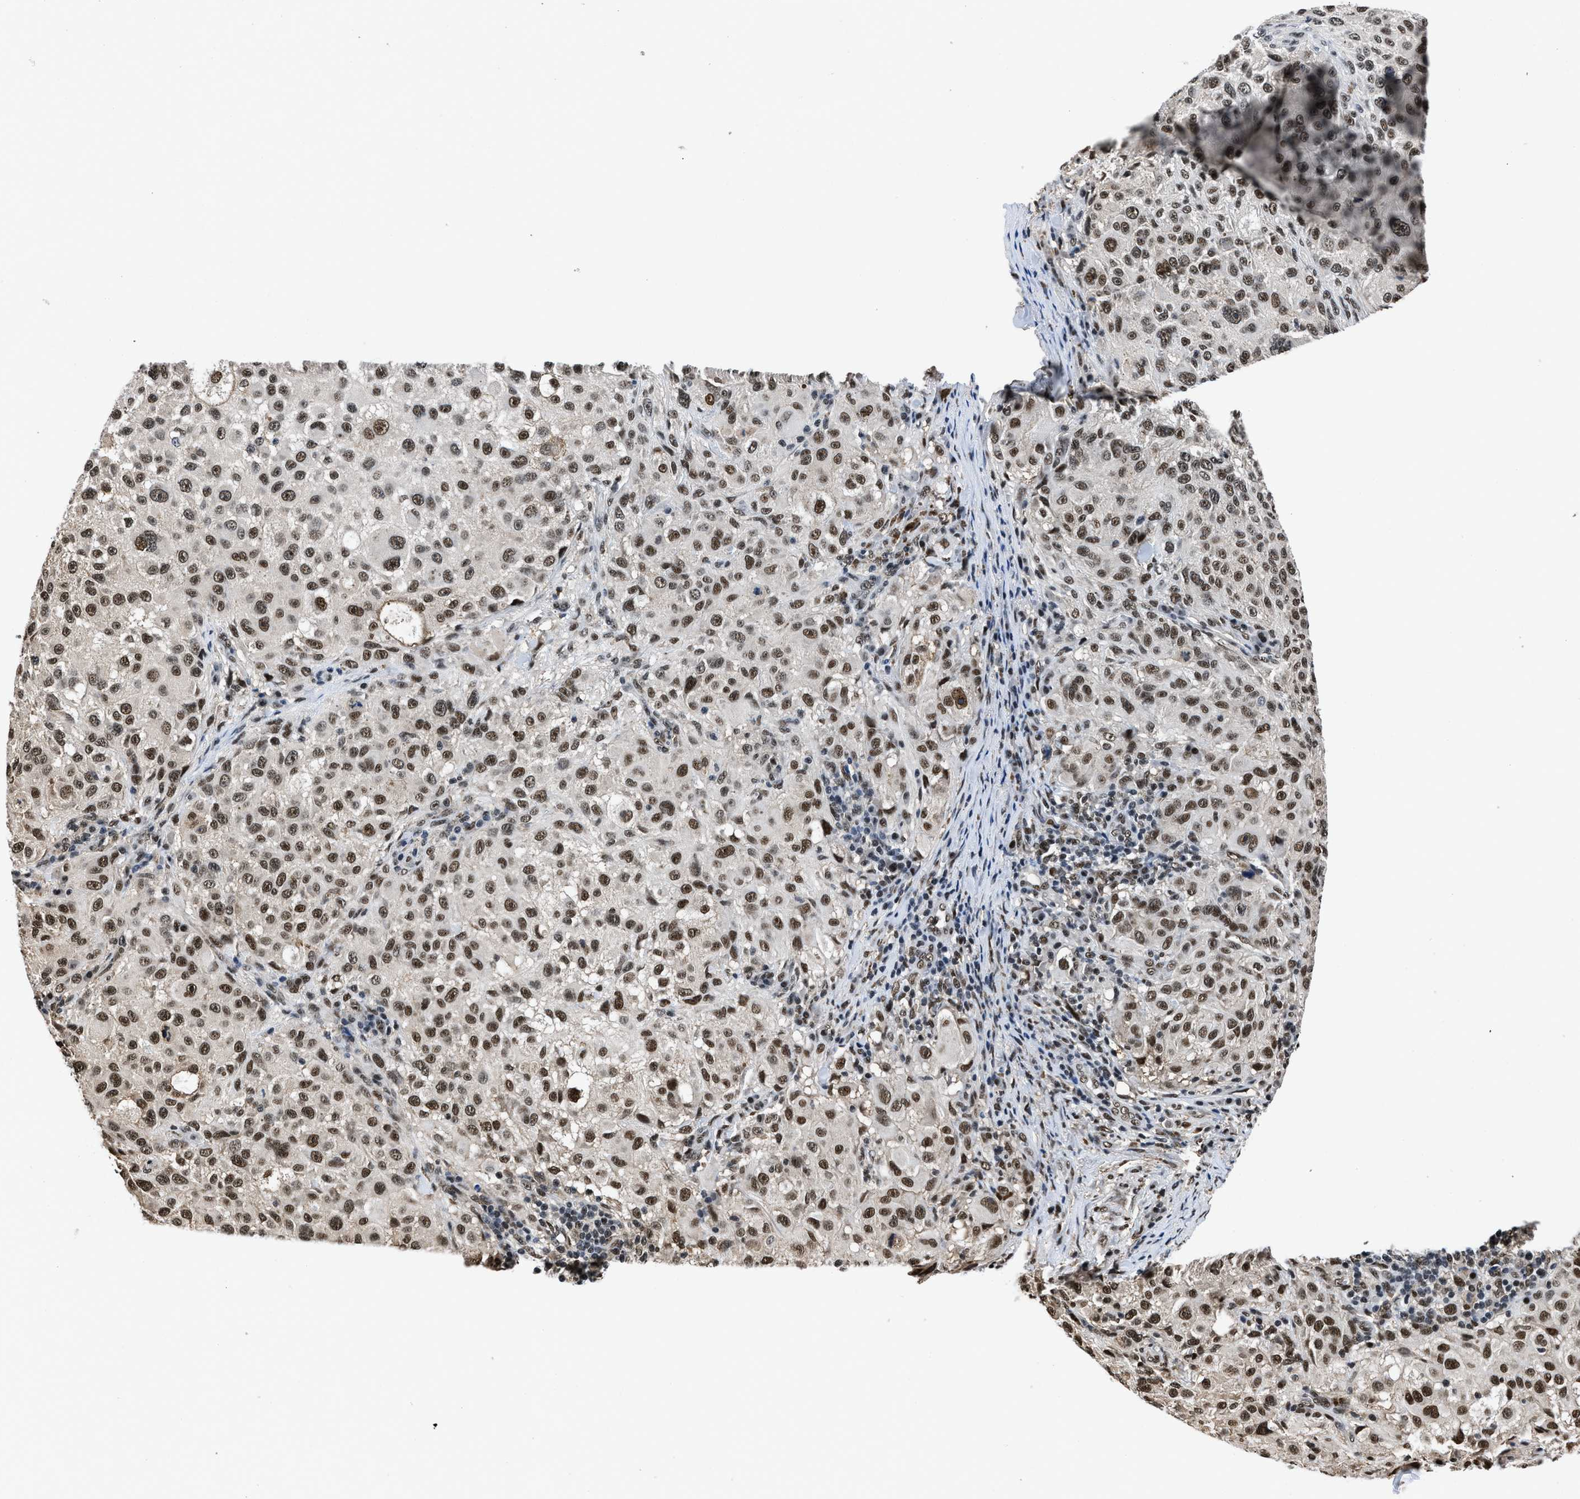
{"staining": {"intensity": "strong", "quantity": ">75%", "location": "nuclear"}, "tissue": "melanoma", "cell_type": "Tumor cells", "image_type": "cancer", "snomed": [{"axis": "morphology", "description": "Necrosis, NOS"}, {"axis": "morphology", "description": "Malignant melanoma, NOS"}, {"axis": "topography", "description": "Skin"}], "caption": "Immunohistochemistry (IHC) image of neoplastic tissue: melanoma stained using immunohistochemistry reveals high levels of strong protein expression localized specifically in the nuclear of tumor cells, appearing as a nuclear brown color.", "gene": "HNRNPH2", "patient": {"sex": "female", "age": 87}}